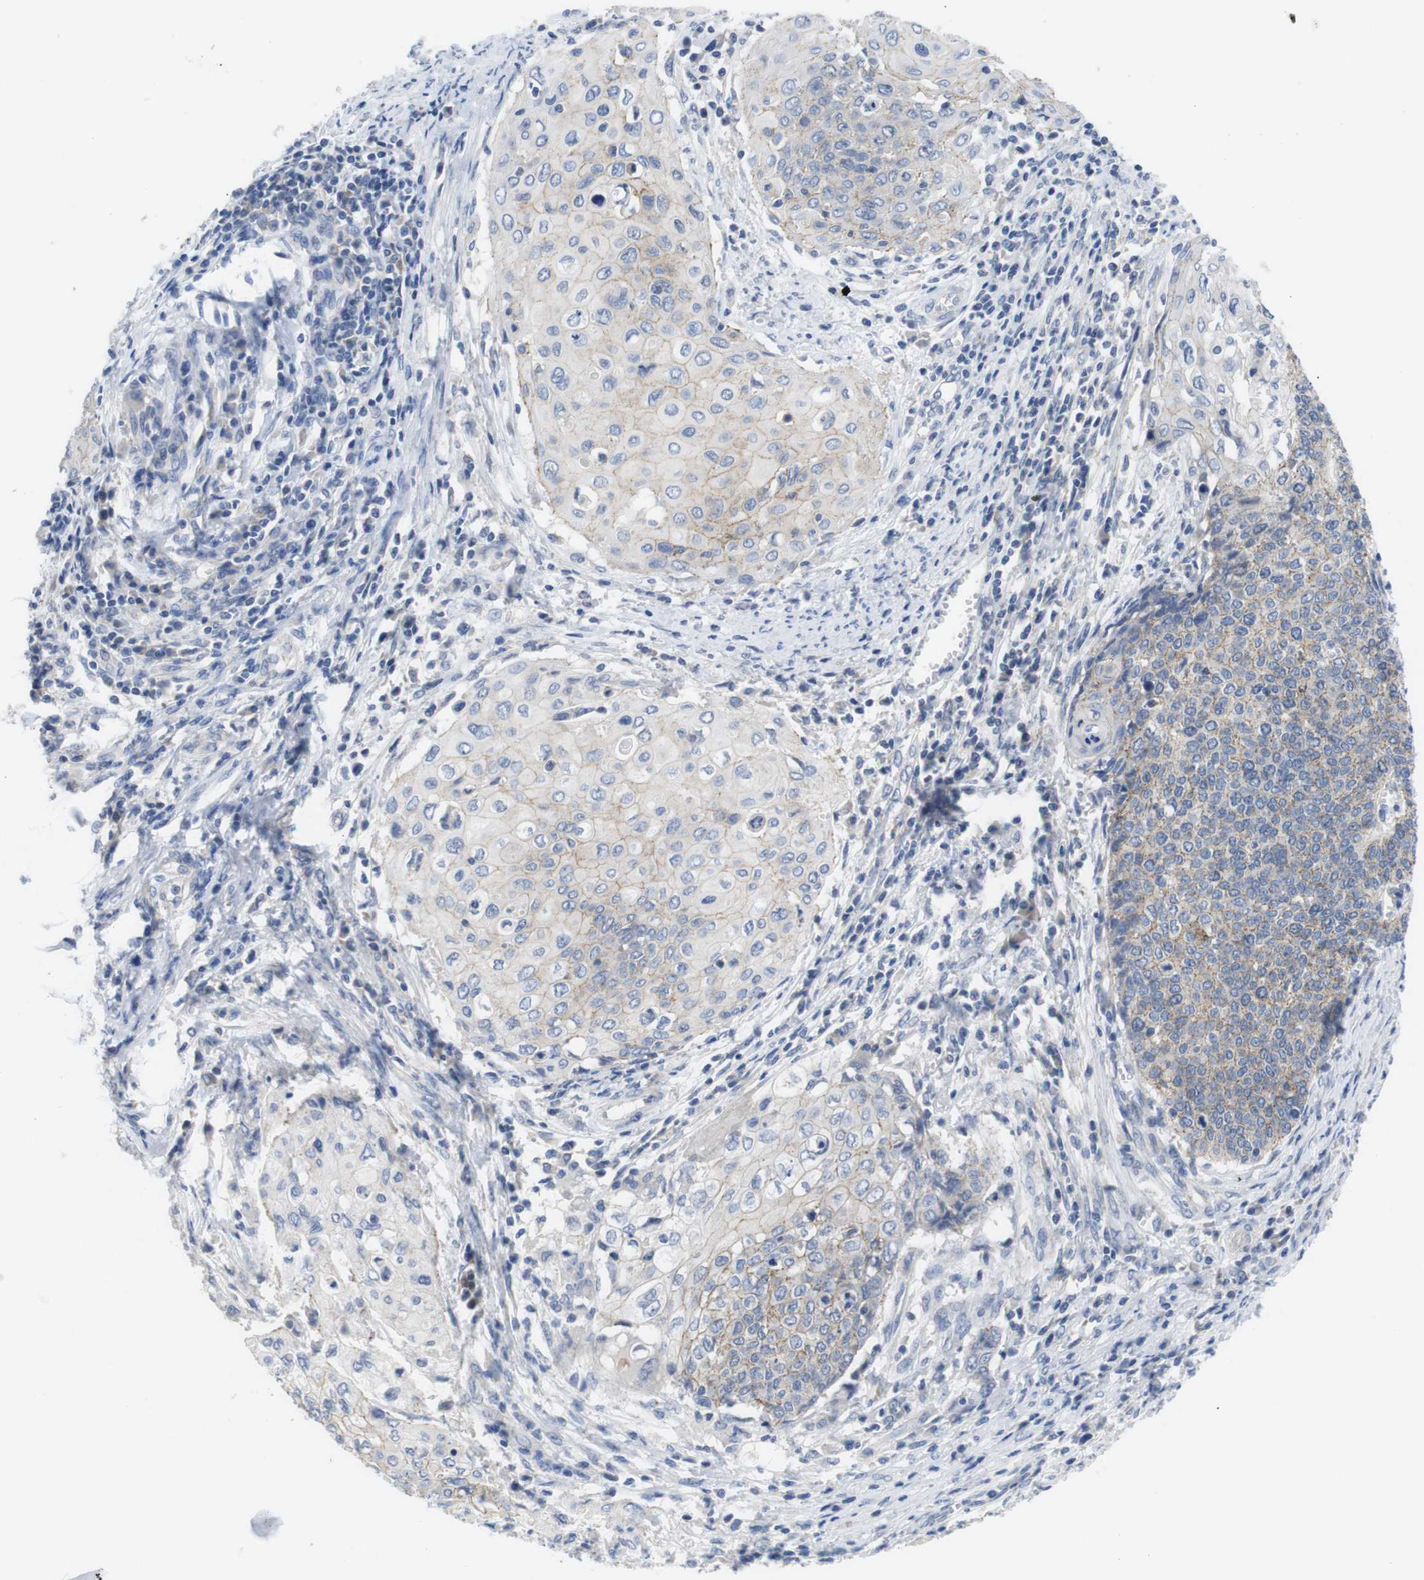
{"staining": {"intensity": "moderate", "quantity": "<25%", "location": "cytoplasmic/membranous"}, "tissue": "cervical cancer", "cell_type": "Tumor cells", "image_type": "cancer", "snomed": [{"axis": "morphology", "description": "Squamous cell carcinoma, NOS"}, {"axis": "topography", "description": "Cervix"}], "caption": "Moderate cytoplasmic/membranous expression for a protein is appreciated in approximately <25% of tumor cells of squamous cell carcinoma (cervical) using immunohistochemistry (IHC).", "gene": "SCRIB", "patient": {"sex": "female", "age": 39}}